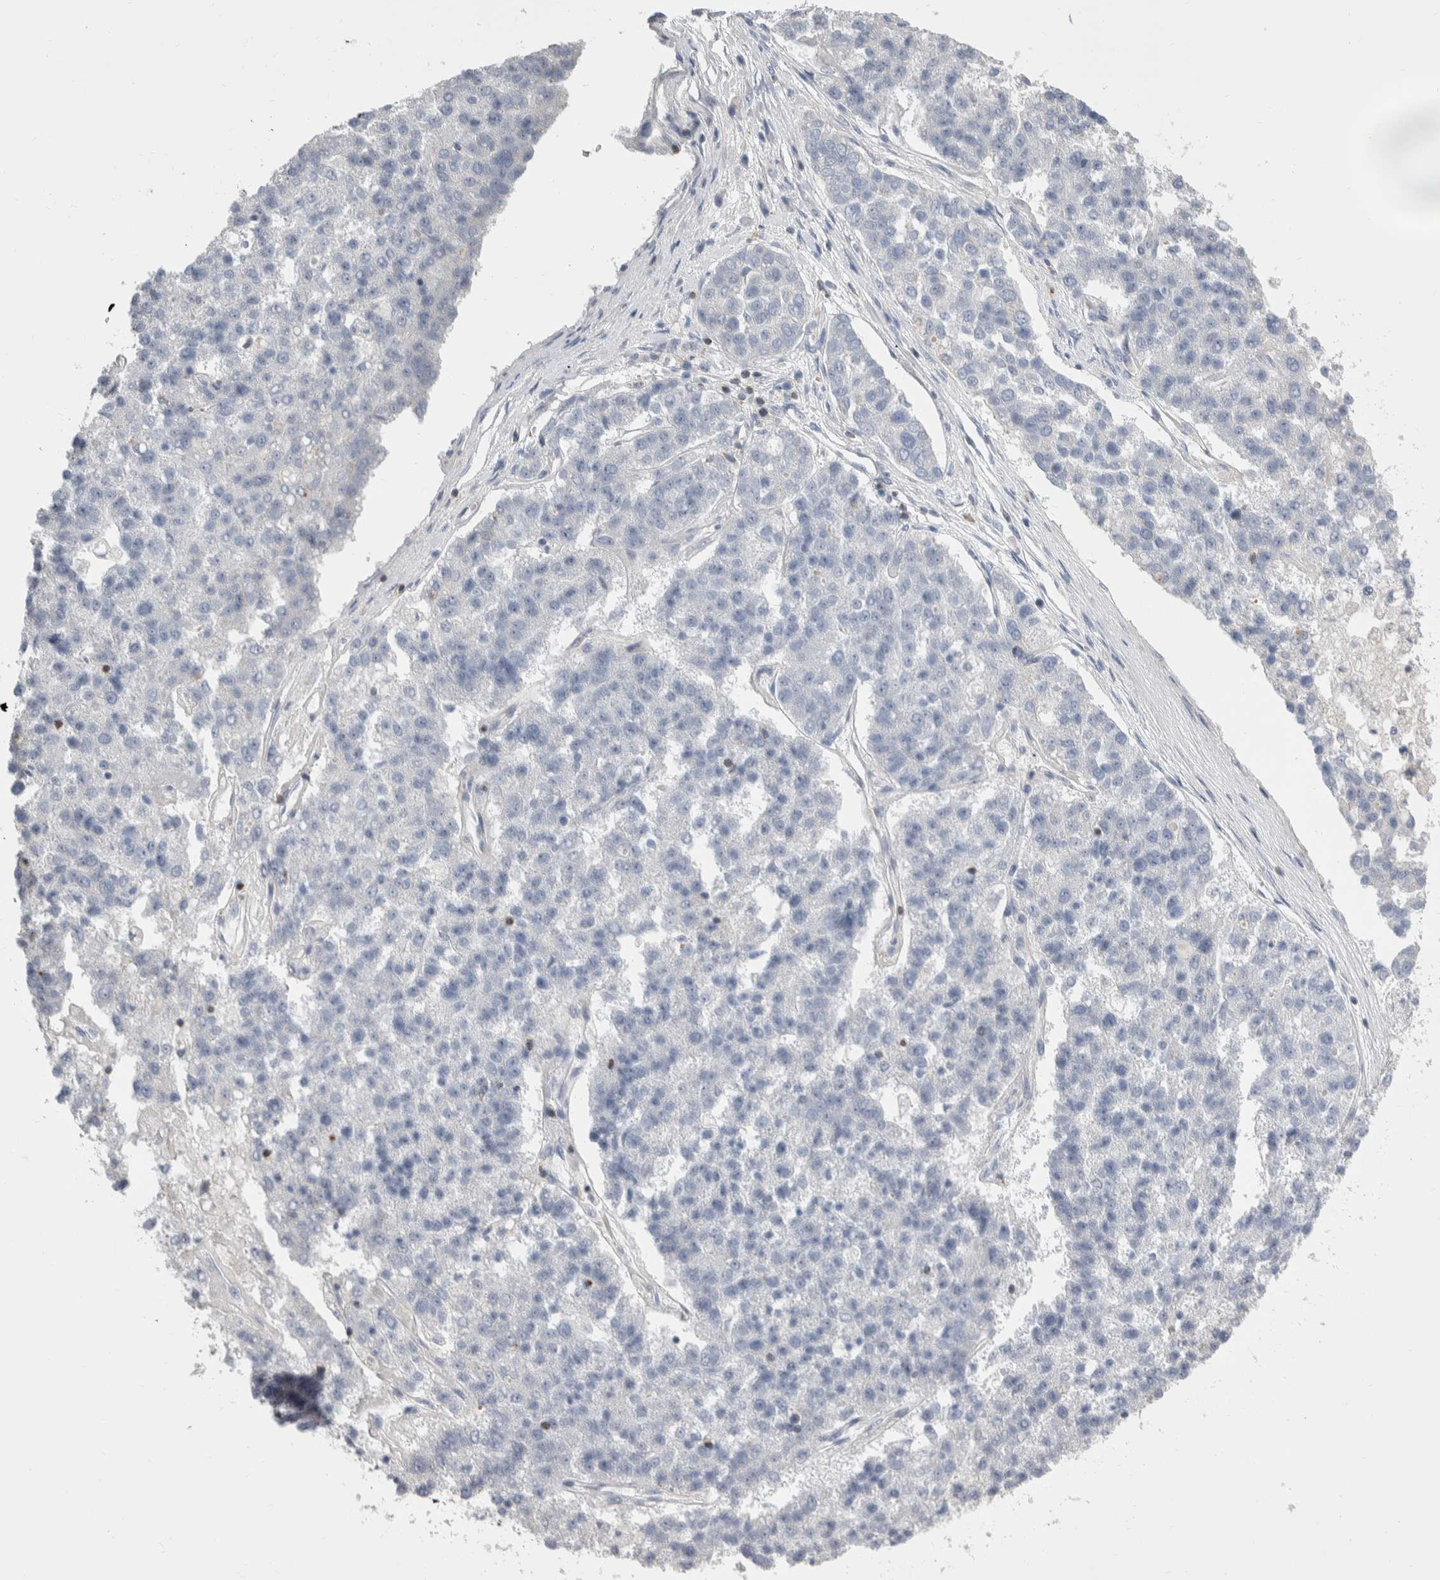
{"staining": {"intensity": "negative", "quantity": "none", "location": "none"}, "tissue": "pancreatic cancer", "cell_type": "Tumor cells", "image_type": "cancer", "snomed": [{"axis": "morphology", "description": "Adenocarcinoma, NOS"}, {"axis": "topography", "description": "Pancreas"}], "caption": "Immunohistochemistry (IHC) histopathology image of pancreatic cancer stained for a protein (brown), which exhibits no staining in tumor cells. Nuclei are stained in blue.", "gene": "CEP295NL", "patient": {"sex": "female", "age": 61}}